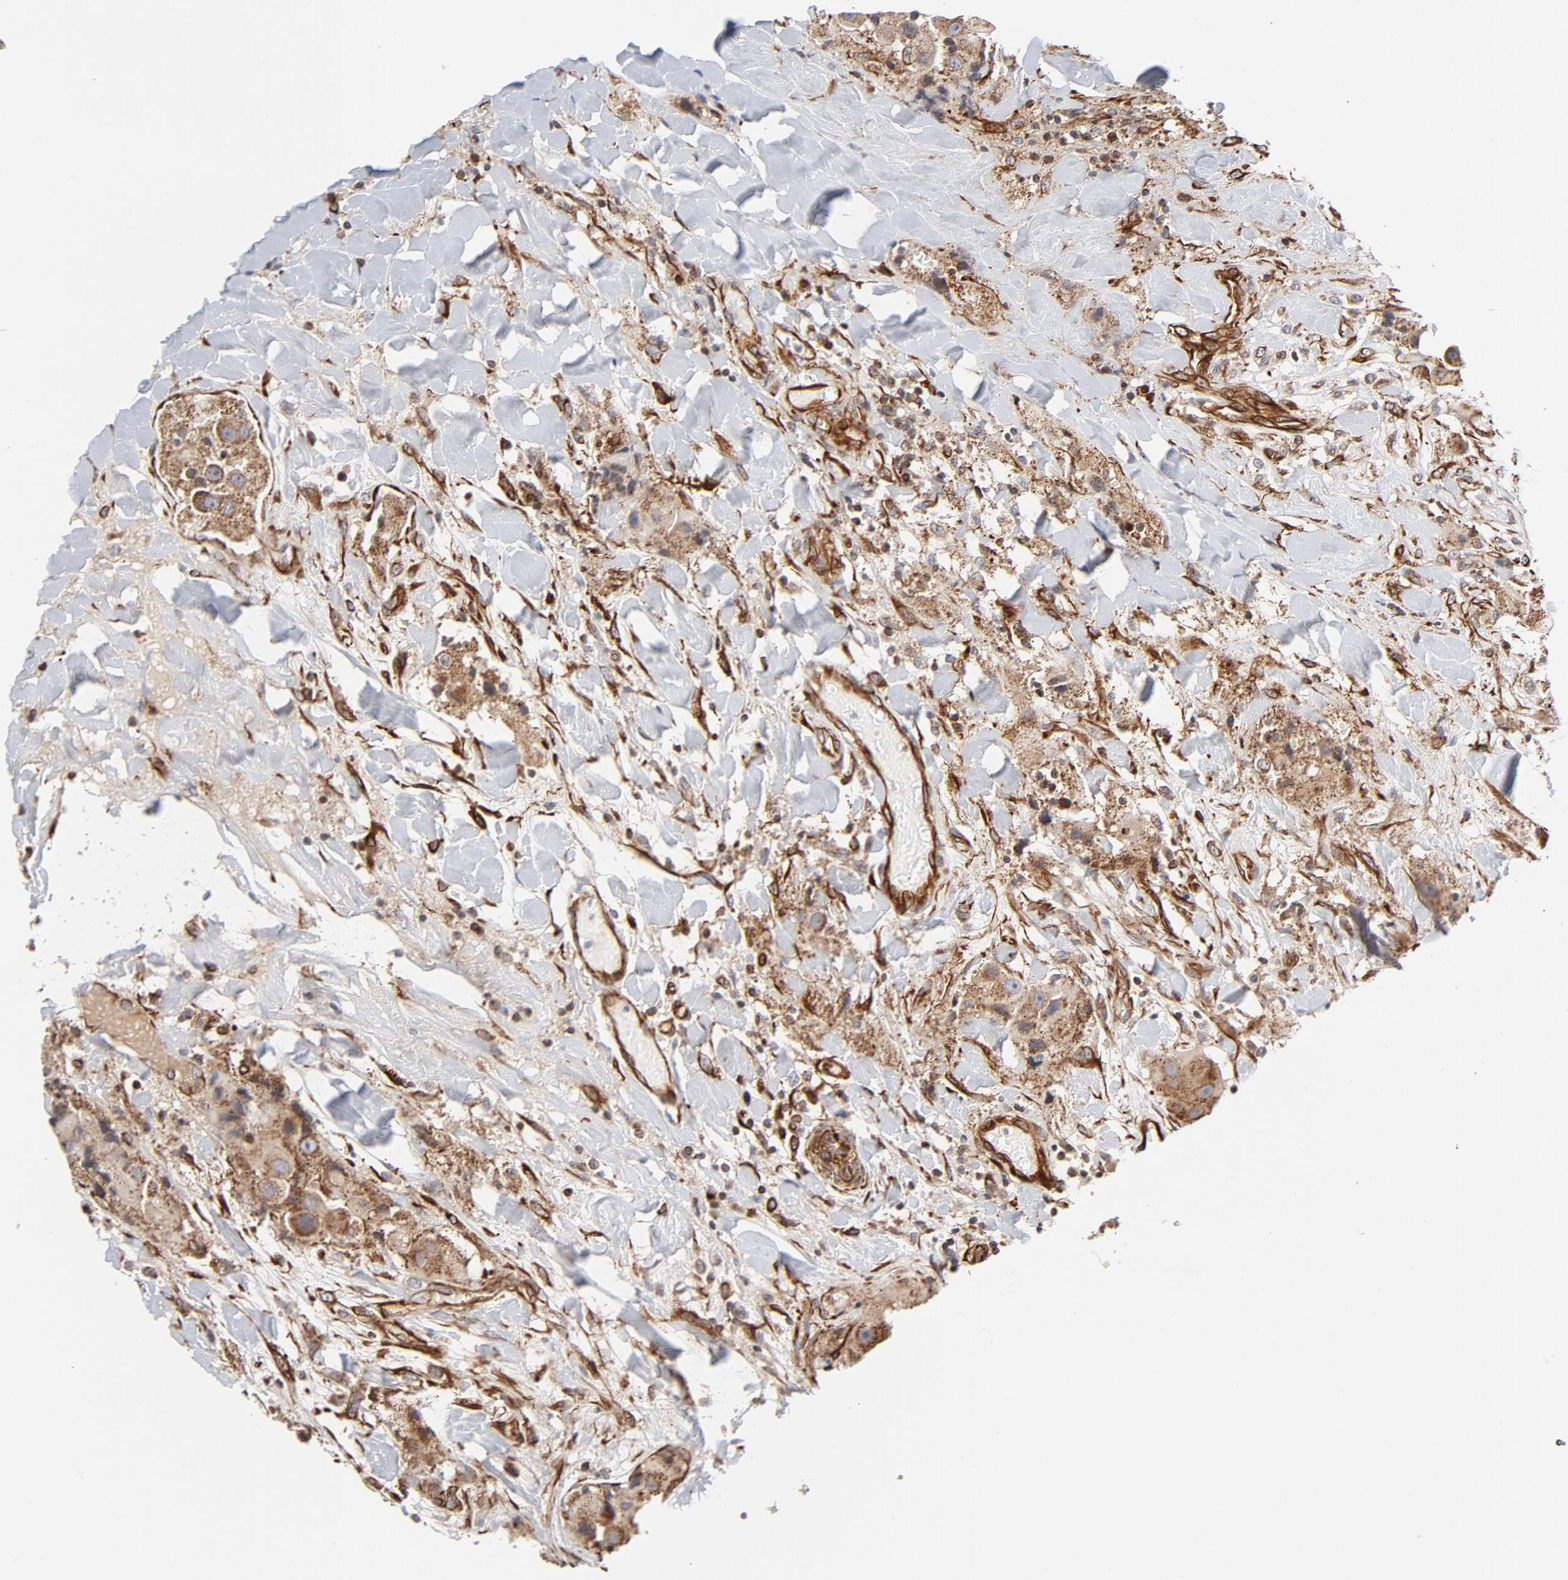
{"staining": {"intensity": "moderate", "quantity": ">75%", "location": "cytoplasmic/membranous"}, "tissue": "head and neck cancer", "cell_type": "Tumor cells", "image_type": "cancer", "snomed": [{"axis": "morphology", "description": "Normal tissue, NOS"}, {"axis": "morphology", "description": "Adenocarcinoma, NOS"}, {"axis": "topography", "description": "Salivary gland"}, {"axis": "topography", "description": "Head-Neck"}], "caption": "High-power microscopy captured an IHC histopathology image of head and neck cancer (adenocarcinoma), revealing moderate cytoplasmic/membranous positivity in about >75% of tumor cells.", "gene": "DNAAF2", "patient": {"sex": "male", "age": 80}}